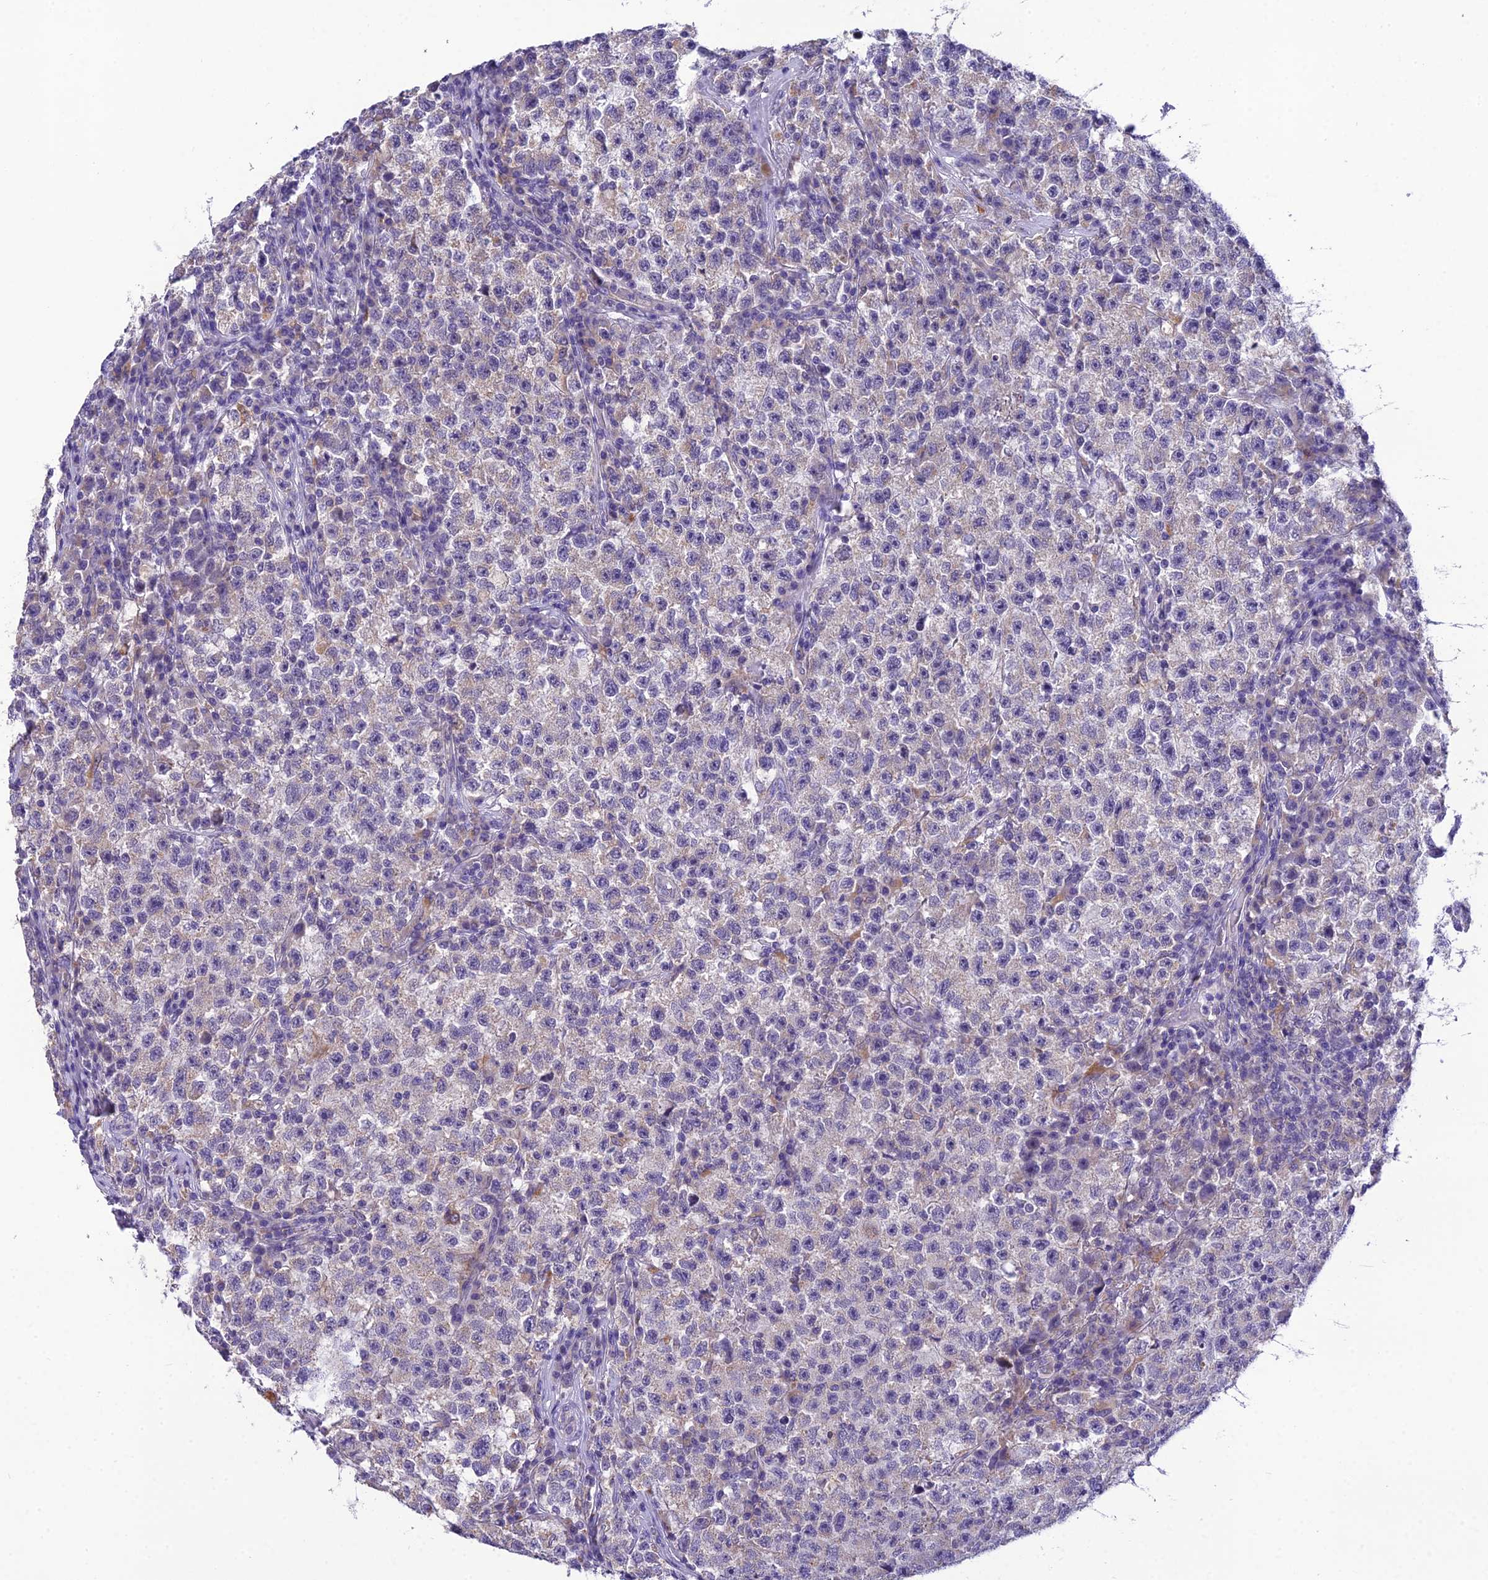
{"staining": {"intensity": "negative", "quantity": "none", "location": "none"}, "tissue": "testis cancer", "cell_type": "Tumor cells", "image_type": "cancer", "snomed": [{"axis": "morphology", "description": "Seminoma, NOS"}, {"axis": "topography", "description": "Testis"}], "caption": "Micrograph shows no protein staining in tumor cells of testis cancer (seminoma) tissue.", "gene": "MIIP", "patient": {"sex": "male", "age": 22}}